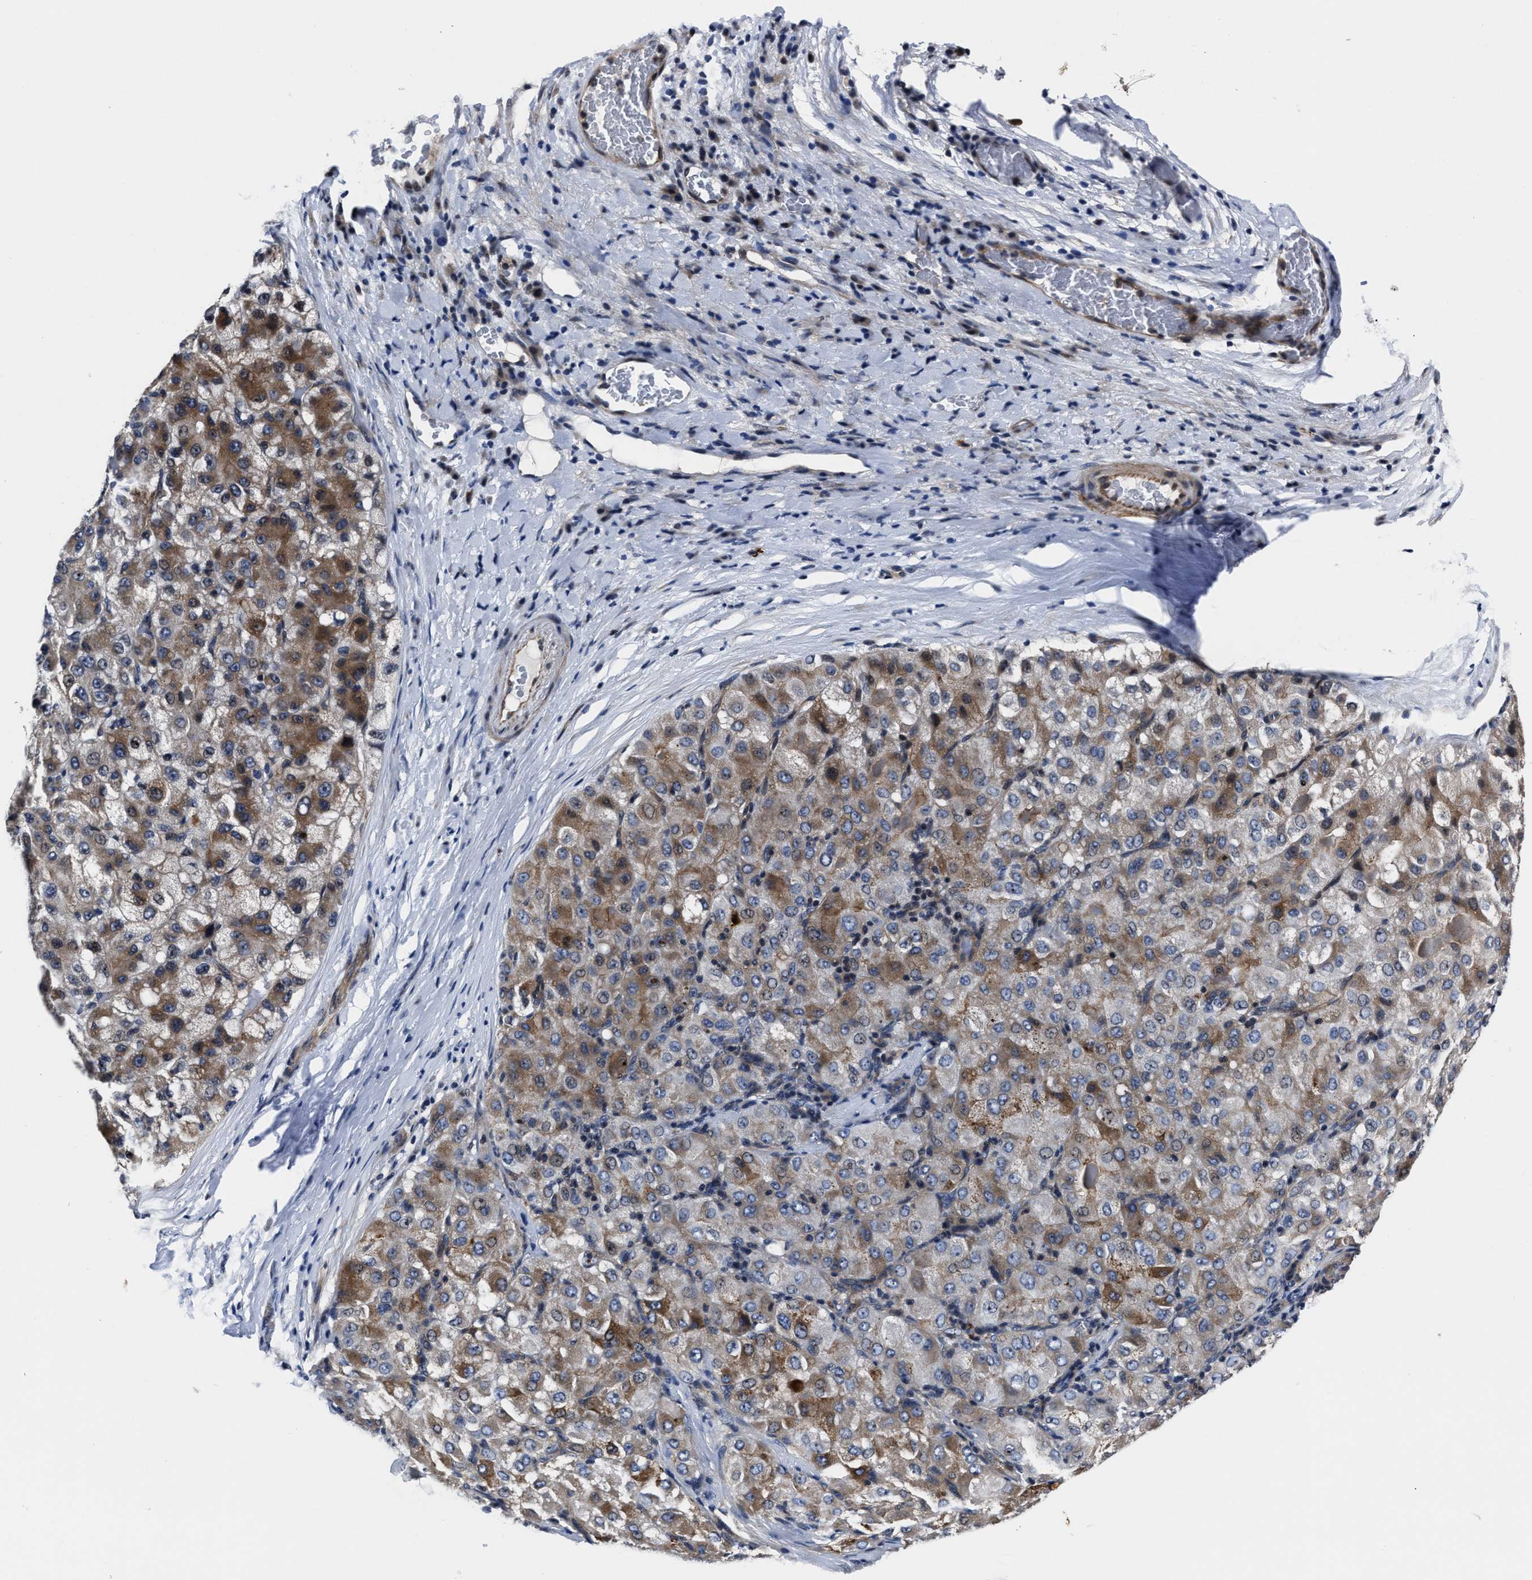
{"staining": {"intensity": "moderate", "quantity": ">75%", "location": "cytoplasmic/membranous"}, "tissue": "liver cancer", "cell_type": "Tumor cells", "image_type": "cancer", "snomed": [{"axis": "morphology", "description": "Carcinoma, Hepatocellular, NOS"}, {"axis": "topography", "description": "Liver"}], "caption": "The histopathology image shows staining of liver cancer, revealing moderate cytoplasmic/membranous protein expression (brown color) within tumor cells.", "gene": "RSBN1L", "patient": {"sex": "male", "age": 80}}